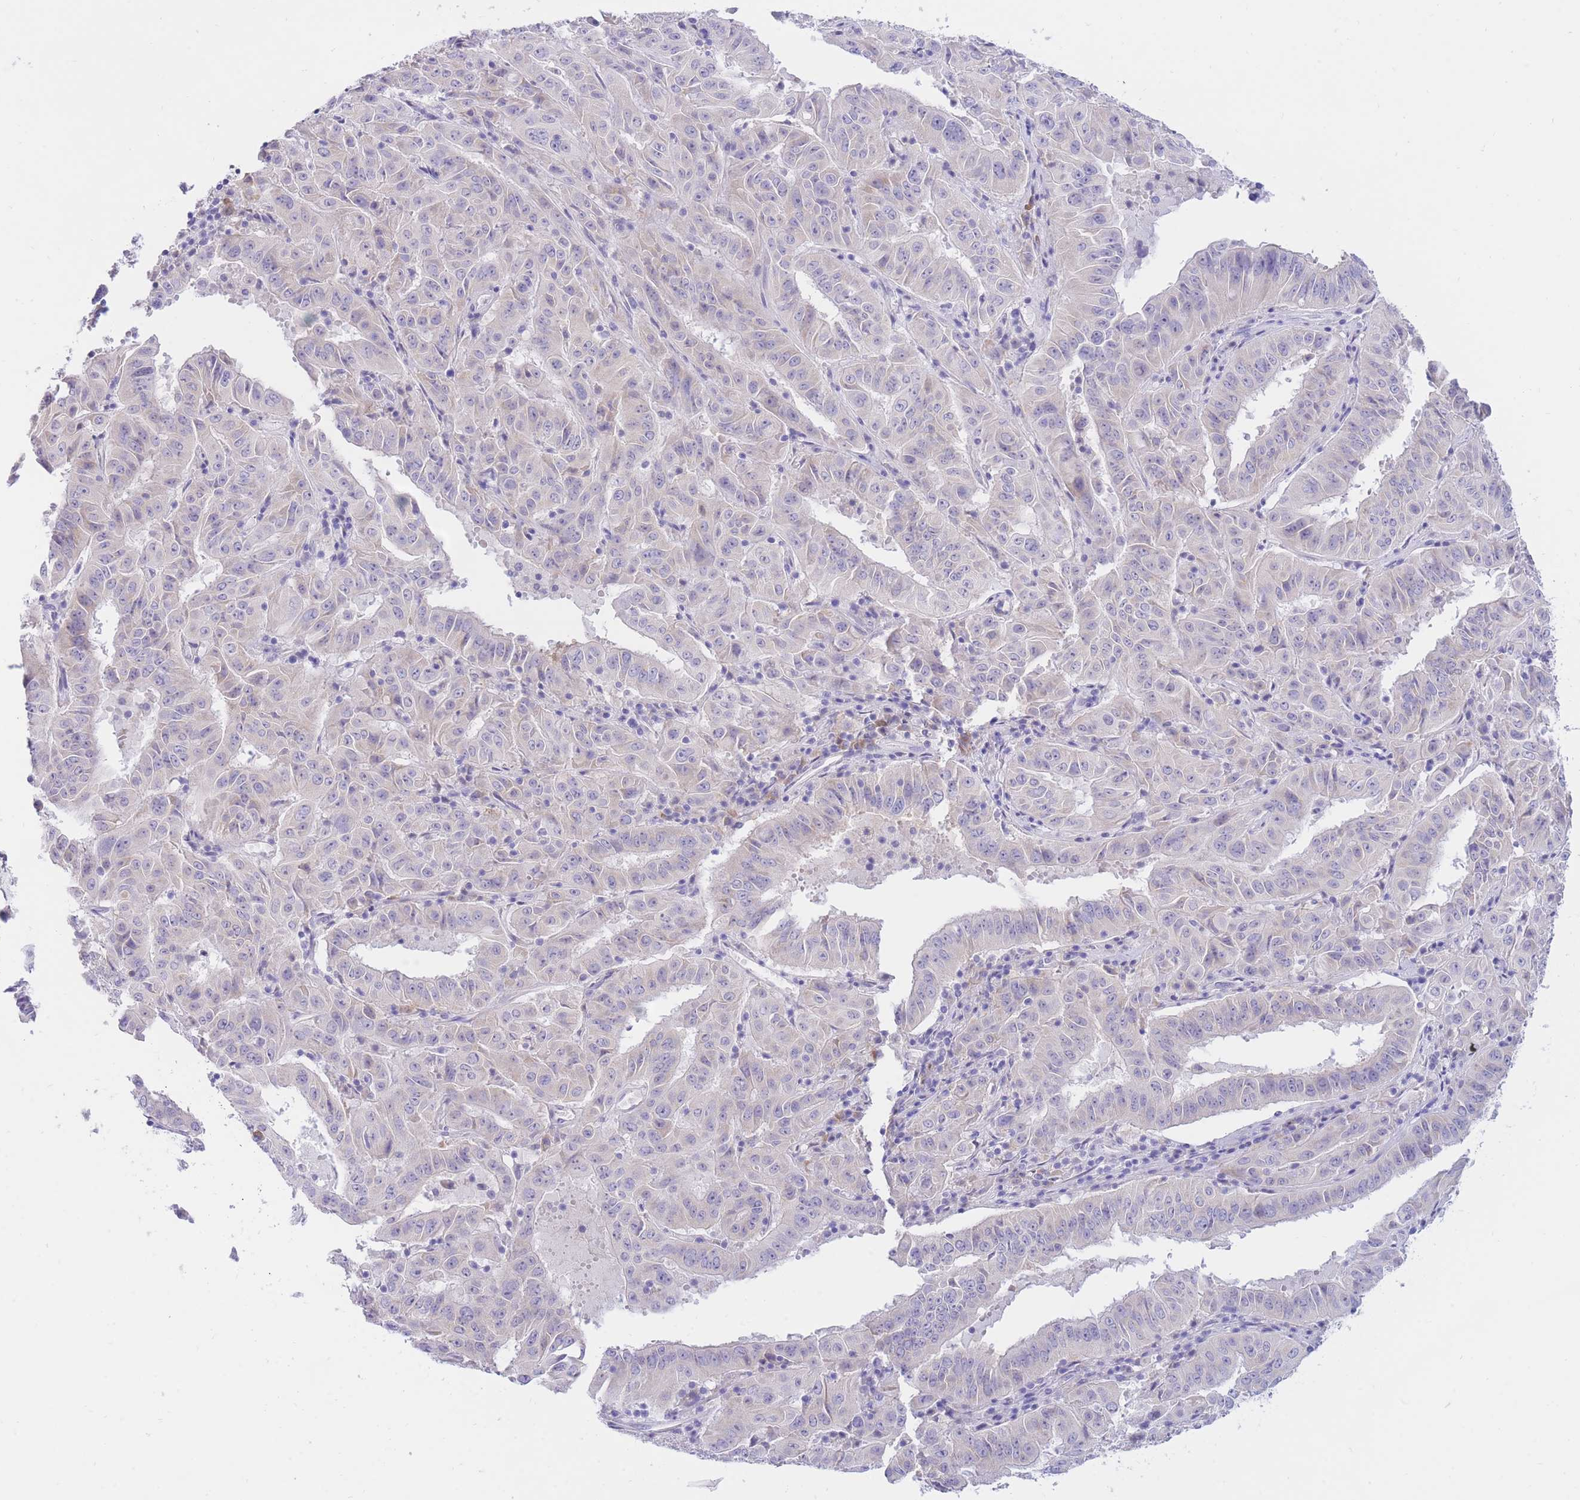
{"staining": {"intensity": "negative", "quantity": "none", "location": "none"}, "tissue": "pancreatic cancer", "cell_type": "Tumor cells", "image_type": "cancer", "snomed": [{"axis": "morphology", "description": "Adenocarcinoma, NOS"}, {"axis": "topography", "description": "Pancreas"}], "caption": "Adenocarcinoma (pancreatic) was stained to show a protein in brown. There is no significant positivity in tumor cells.", "gene": "SSUH2", "patient": {"sex": "male", "age": 63}}